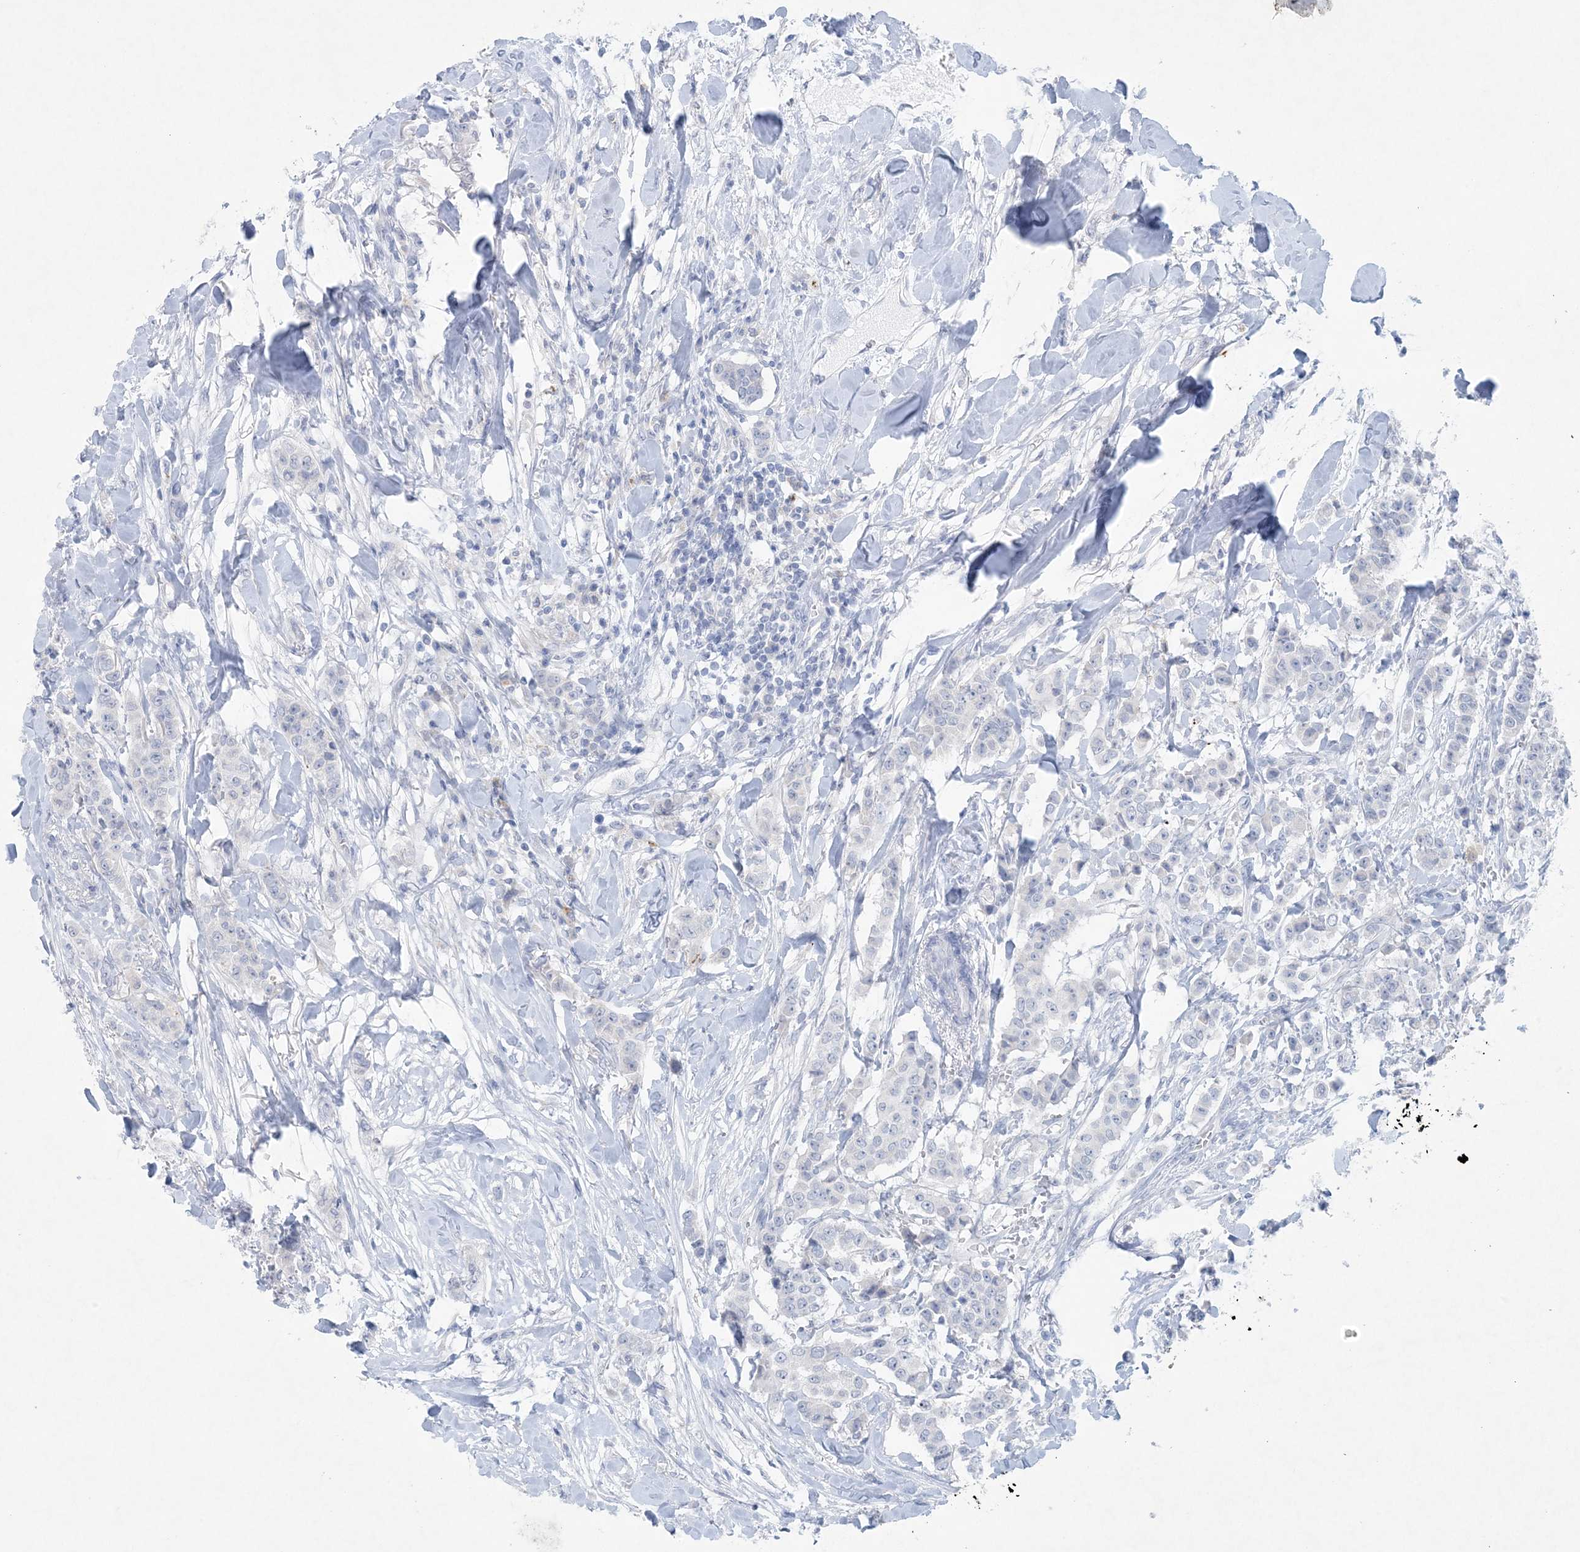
{"staining": {"intensity": "negative", "quantity": "none", "location": "none"}, "tissue": "breast cancer", "cell_type": "Tumor cells", "image_type": "cancer", "snomed": [{"axis": "morphology", "description": "Duct carcinoma"}, {"axis": "topography", "description": "Breast"}], "caption": "This is a micrograph of IHC staining of breast cancer, which shows no positivity in tumor cells.", "gene": "GABRG1", "patient": {"sex": "female", "age": 40}}